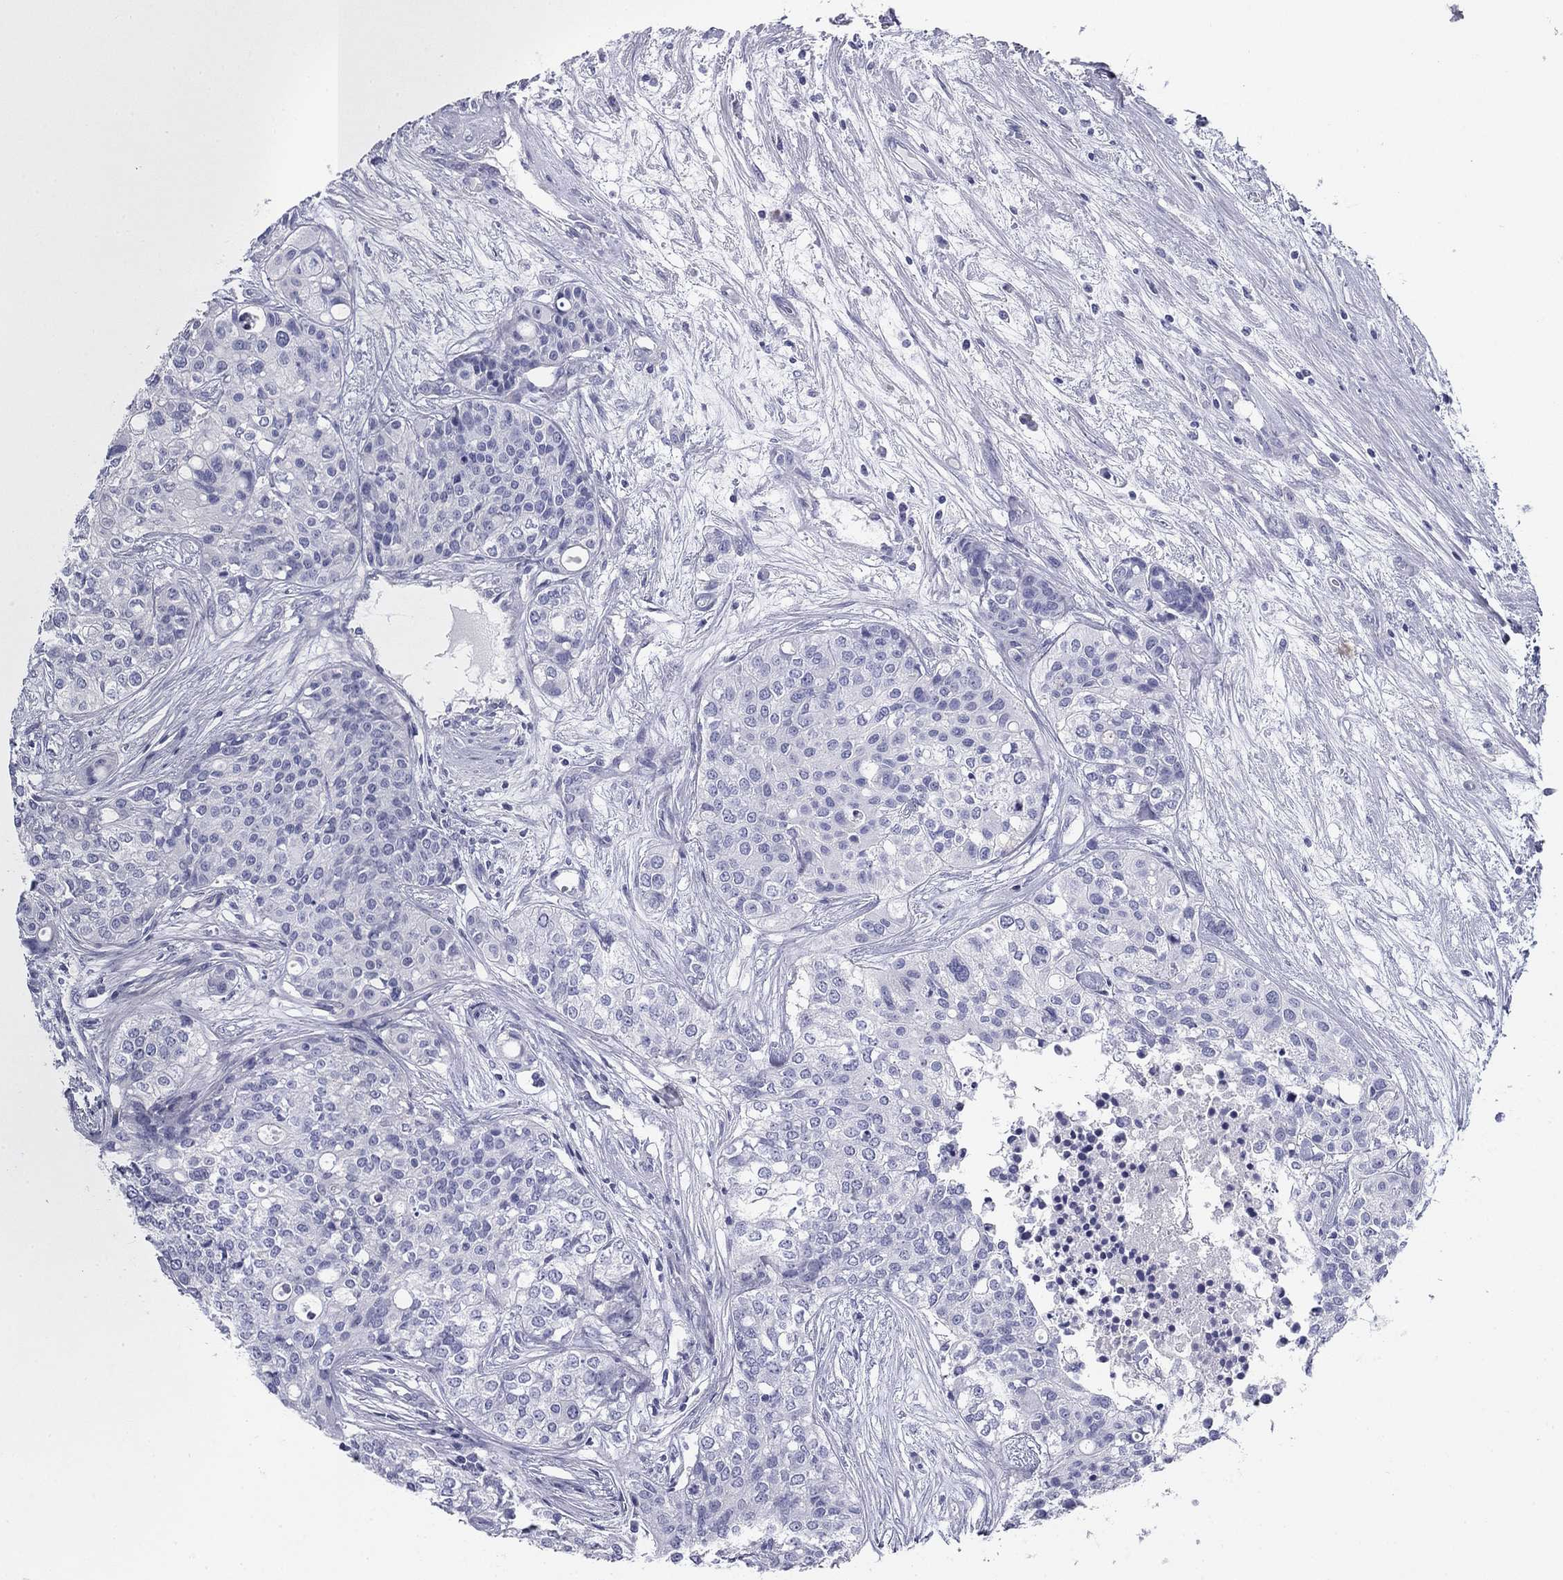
{"staining": {"intensity": "negative", "quantity": "none", "location": "none"}, "tissue": "carcinoid", "cell_type": "Tumor cells", "image_type": "cancer", "snomed": [{"axis": "morphology", "description": "Carcinoid, malignant, NOS"}, {"axis": "topography", "description": "Colon"}], "caption": "IHC of carcinoid reveals no positivity in tumor cells. (Immunohistochemistry (ihc), brightfield microscopy, high magnification).", "gene": "ZP2", "patient": {"sex": "male", "age": 81}}